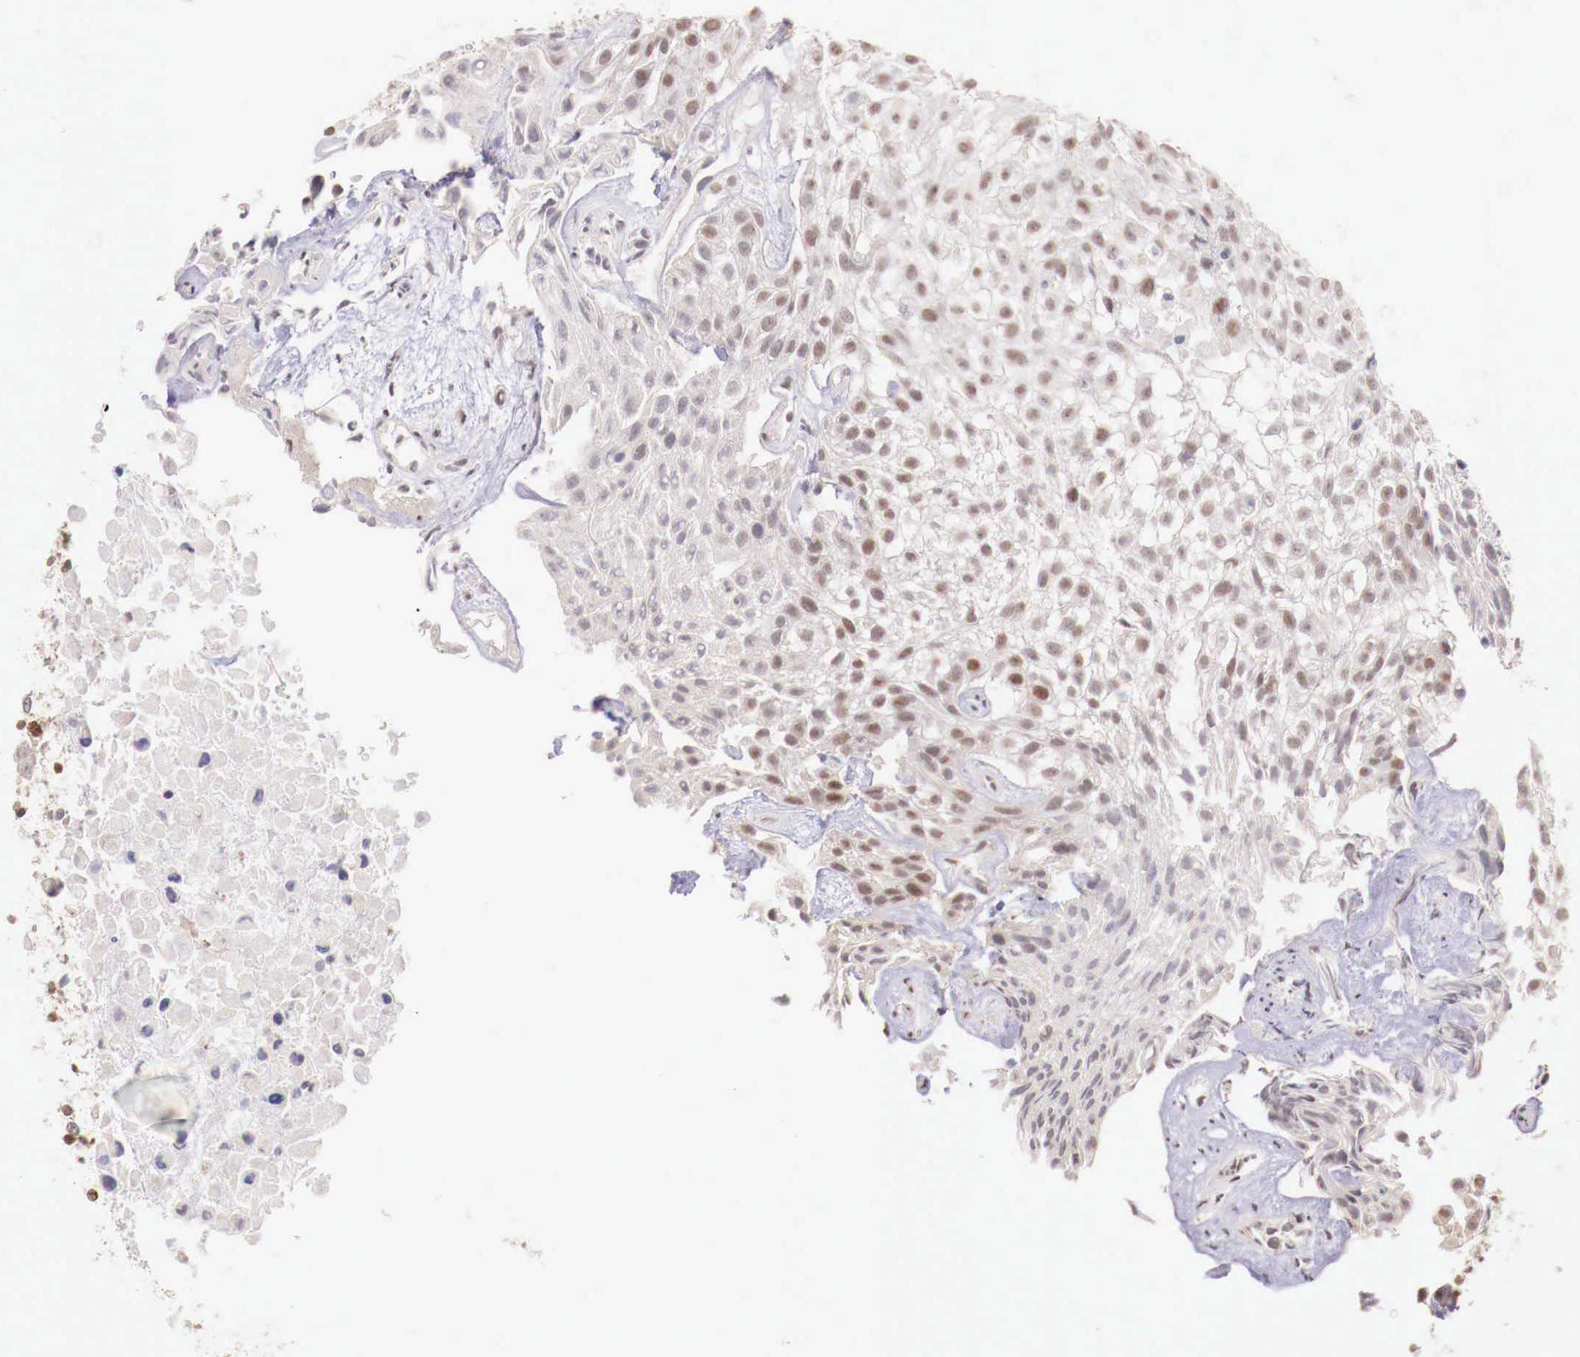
{"staining": {"intensity": "weak", "quantity": "25%-75%", "location": "nuclear"}, "tissue": "urothelial cancer", "cell_type": "Tumor cells", "image_type": "cancer", "snomed": [{"axis": "morphology", "description": "Urothelial carcinoma, High grade"}, {"axis": "topography", "description": "Urinary bladder"}], "caption": "IHC of urothelial carcinoma (high-grade) demonstrates low levels of weak nuclear expression in about 25%-75% of tumor cells.", "gene": "SP1", "patient": {"sex": "male", "age": 56}}